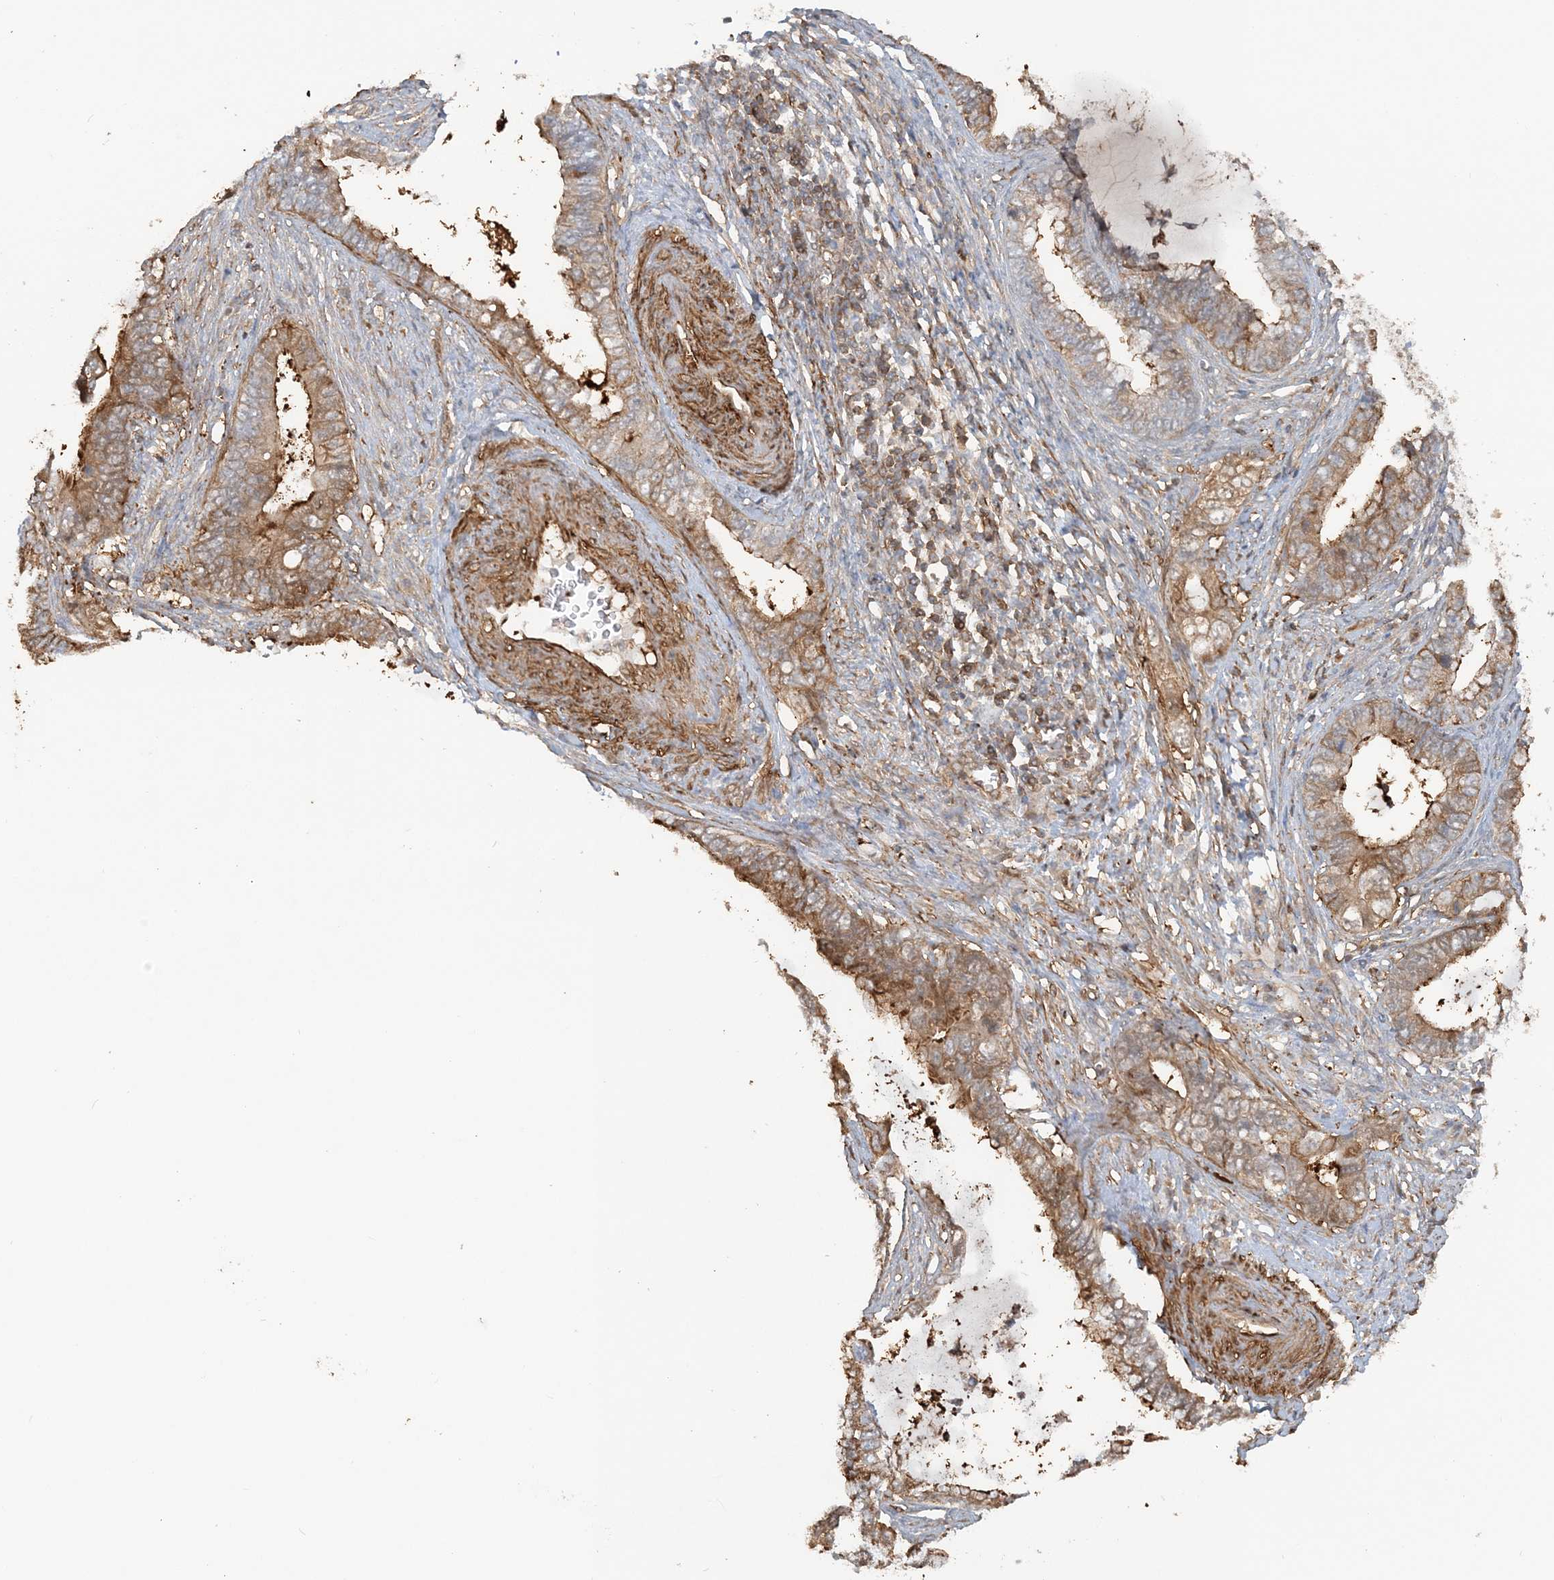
{"staining": {"intensity": "moderate", "quantity": ">75%", "location": "cytoplasmic/membranous"}, "tissue": "cervical cancer", "cell_type": "Tumor cells", "image_type": "cancer", "snomed": [{"axis": "morphology", "description": "Adenocarcinoma, NOS"}, {"axis": "topography", "description": "Cervix"}], "caption": "Cervical cancer stained for a protein (brown) exhibits moderate cytoplasmic/membranous positive expression in about >75% of tumor cells.", "gene": "DSTN", "patient": {"sex": "female", "age": 44}}